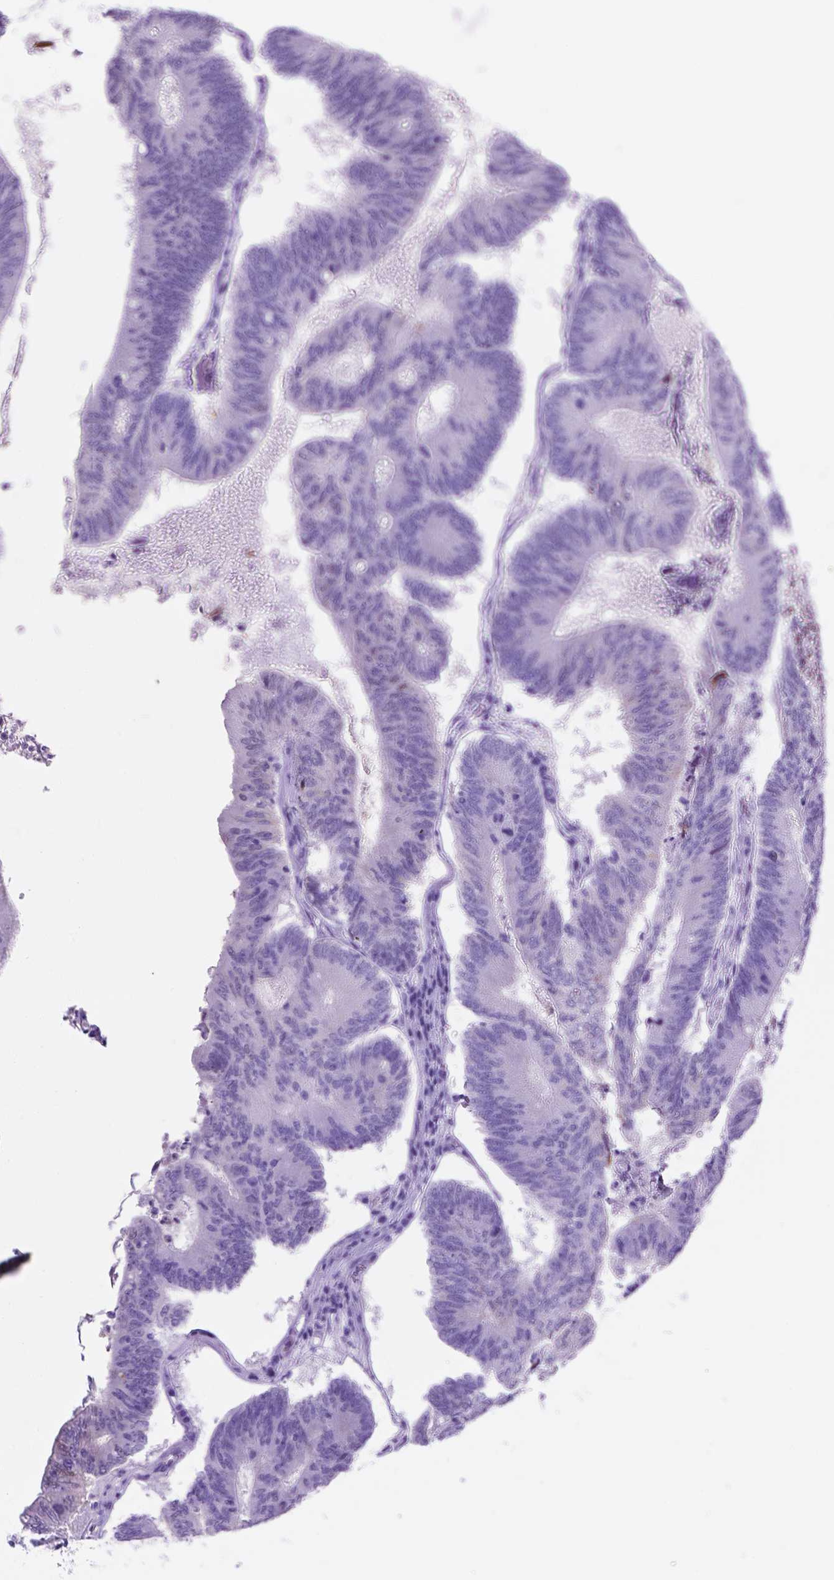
{"staining": {"intensity": "negative", "quantity": "none", "location": "none"}, "tissue": "colorectal cancer", "cell_type": "Tumor cells", "image_type": "cancer", "snomed": [{"axis": "morphology", "description": "Adenocarcinoma, NOS"}, {"axis": "topography", "description": "Colon"}], "caption": "High power microscopy micrograph of an IHC histopathology image of colorectal adenocarcinoma, revealing no significant positivity in tumor cells.", "gene": "C17orf107", "patient": {"sex": "female", "age": 70}}